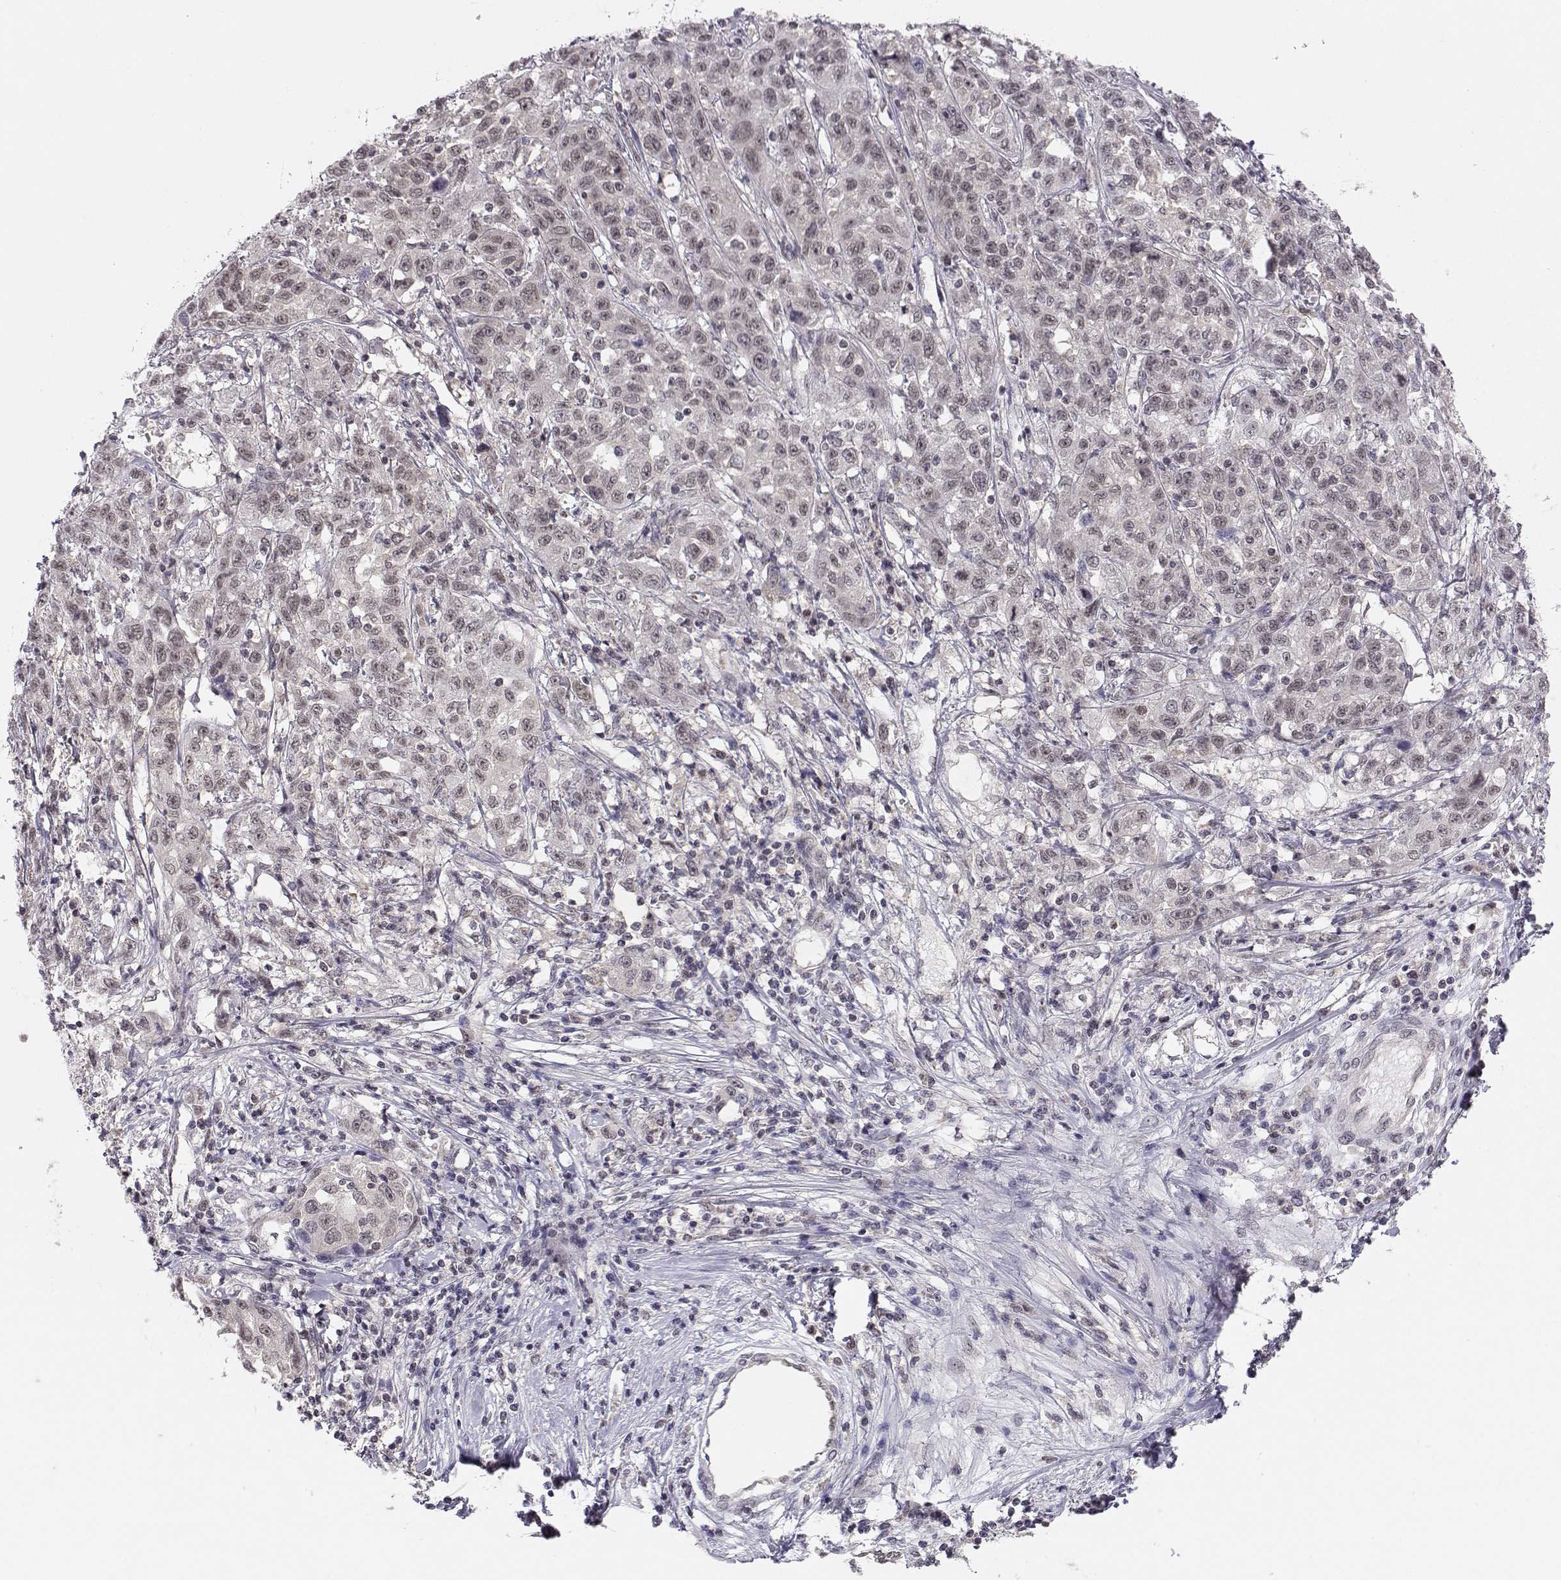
{"staining": {"intensity": "negative", "quantity": "none", "location": "nuclear"}, "tissue": "liver cancer", "cell_type": "Tumor cells", "image_type": "cancer", "snomed": [{"axis": "morphology", "description": "Adenocarcinoma, NOS"}, {"axis": "morphology", "description": "Cholangiocarcinoma"}, {"axis": "topography", "description": "Liver"}], "caption": "IHC image of neoplastic tissue: liver cancer stained with DAB (3,3'-diaminobenzidine) shows no significant protein expression in tumor cells.", "gene": "KIF13B", "patient": {"sex": "male", "age": 64}}